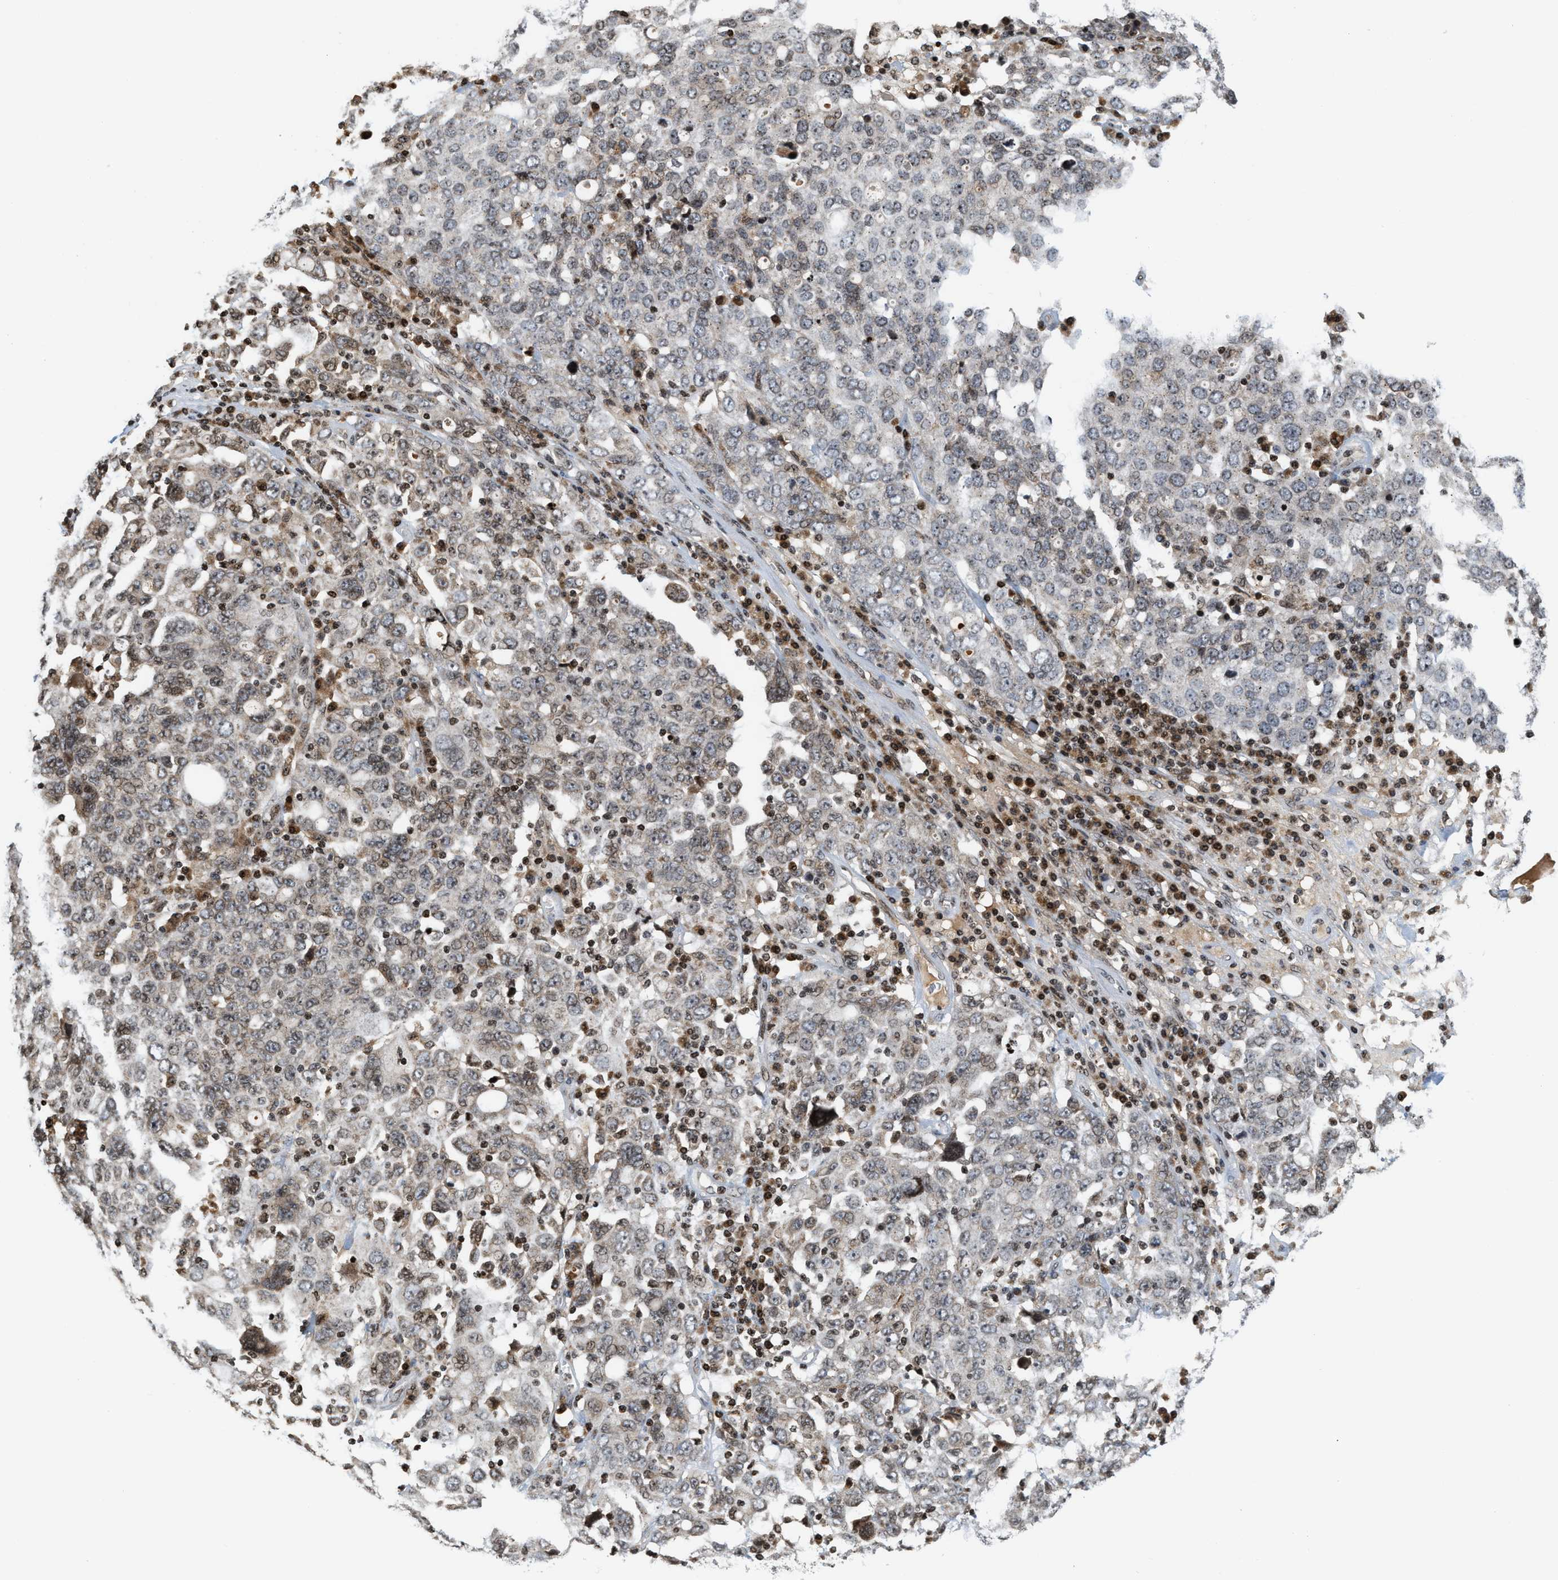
{"staining": {"intensity": "weak", "quantity": "25%-75%", "location": "cytoplasmic/membranous"}, "tissue": "ovarian cancer", "cell_type": "Tumor cells", "image_type": "cancer", "snomed": [{"axis": "morphology", "description": "Carcinoma, endometroid"}, {"axis": "topography", "description": "Ovary"}], "caption": "Brown immunohistochemical staining in human ovarian cancer (endometroid carcinoma) reveals weak cytoplasmic/membranous positivity in about 25%-75% of tumor cells.", "gene": "PDZD2", "patient": {"sex": "female", "age": 62}}